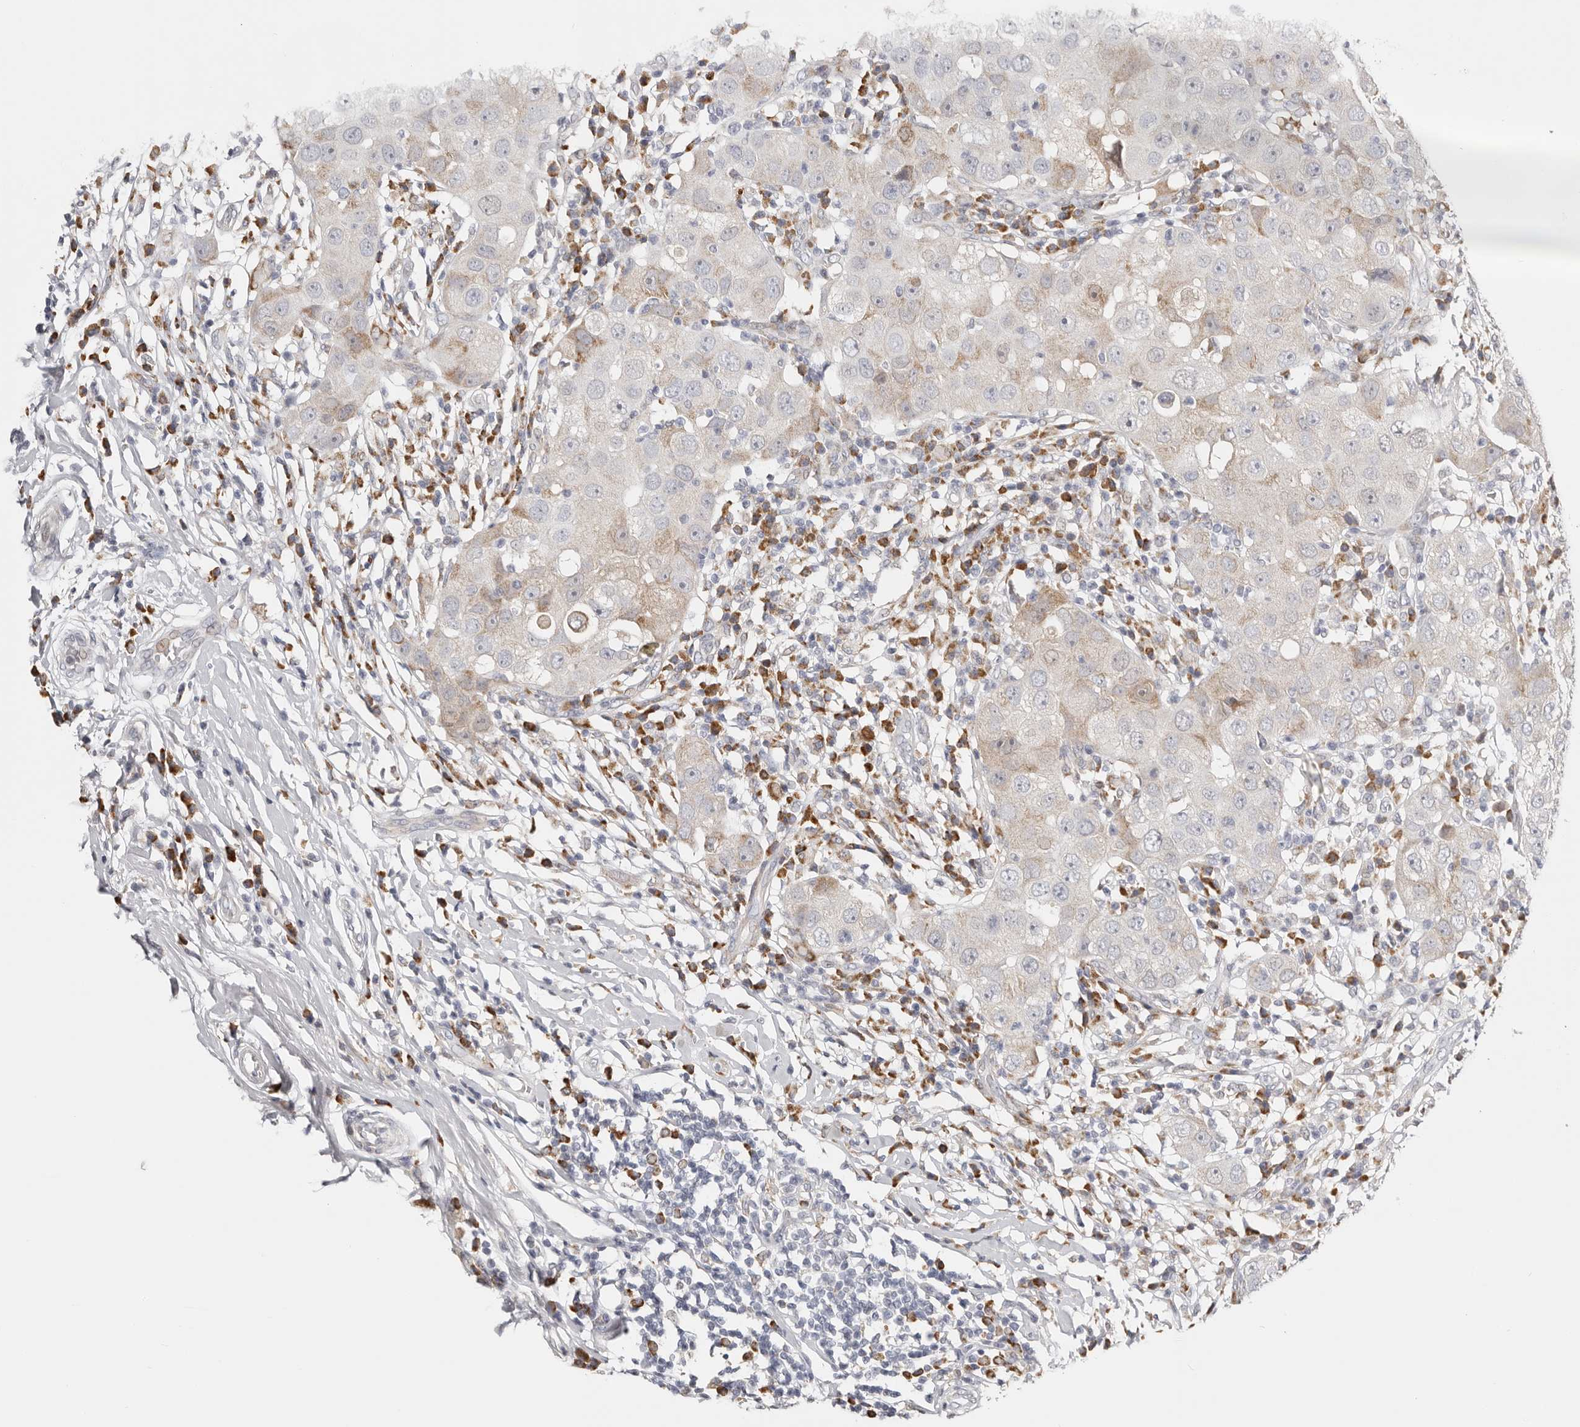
{"staining": {"intensity": "moderate", "quantity": "<25%", "location": "cytoplasmic/membranous"}, "tissue": "breast cancer", "cell_type": "Tumor cells", "image_type": "cancer", "snomed": [{"axis": "morphology", "description": "Duct carcinoma"}, {"axis": "topography", "description": "Breast"}], "caption": "Immunohistochemistry (IHC) micrograph of human breast cancer (invasive ductal carcinoma) stained for a protein (brown), which reveals low levels of moderate cytoplasmic/membranous staining in about <25% of tumor cells.", "gene": "IL32", "patient": {"sex": "female", "age": 27}}